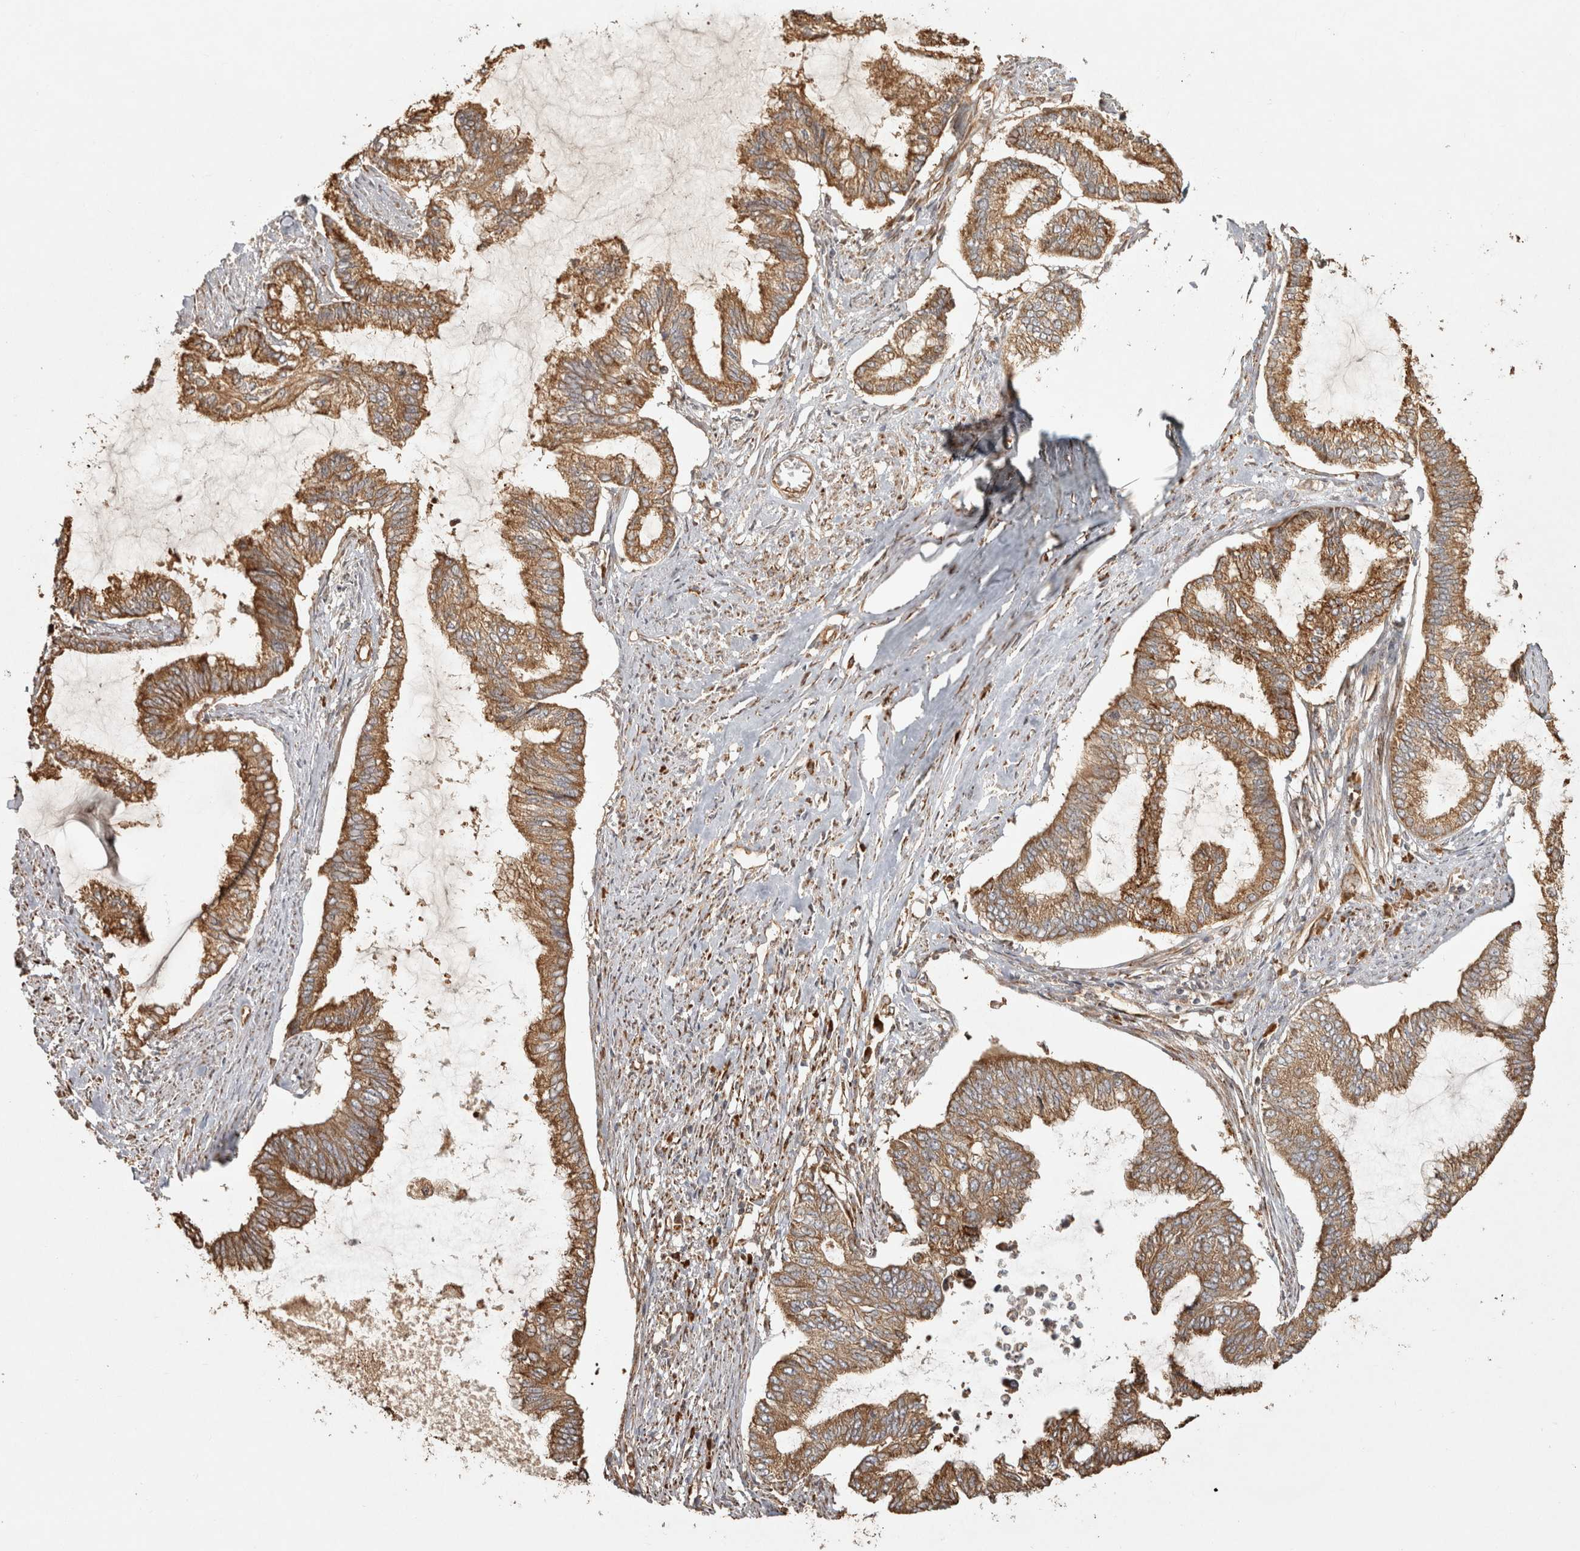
{"staining": {"intensity": "moderate", "quantity": ">75%", "location": "cytoplasmic/membranous"}, "tissue": "endometrial cancer", "cell_type": "Tumor cells", "image_type": "cancer", "snomed": [{"axis": "morphology", "description": "Adenocarcinoma, NOS"}, {"axis": "topography", "description": "Endometrium"}], "caption": "Human endometrial cancer stained with a protein marker shows moderate staining in tumor cells.", "gene": "CAMSAP2", "patient": {"sex": "female", "age": 86}}